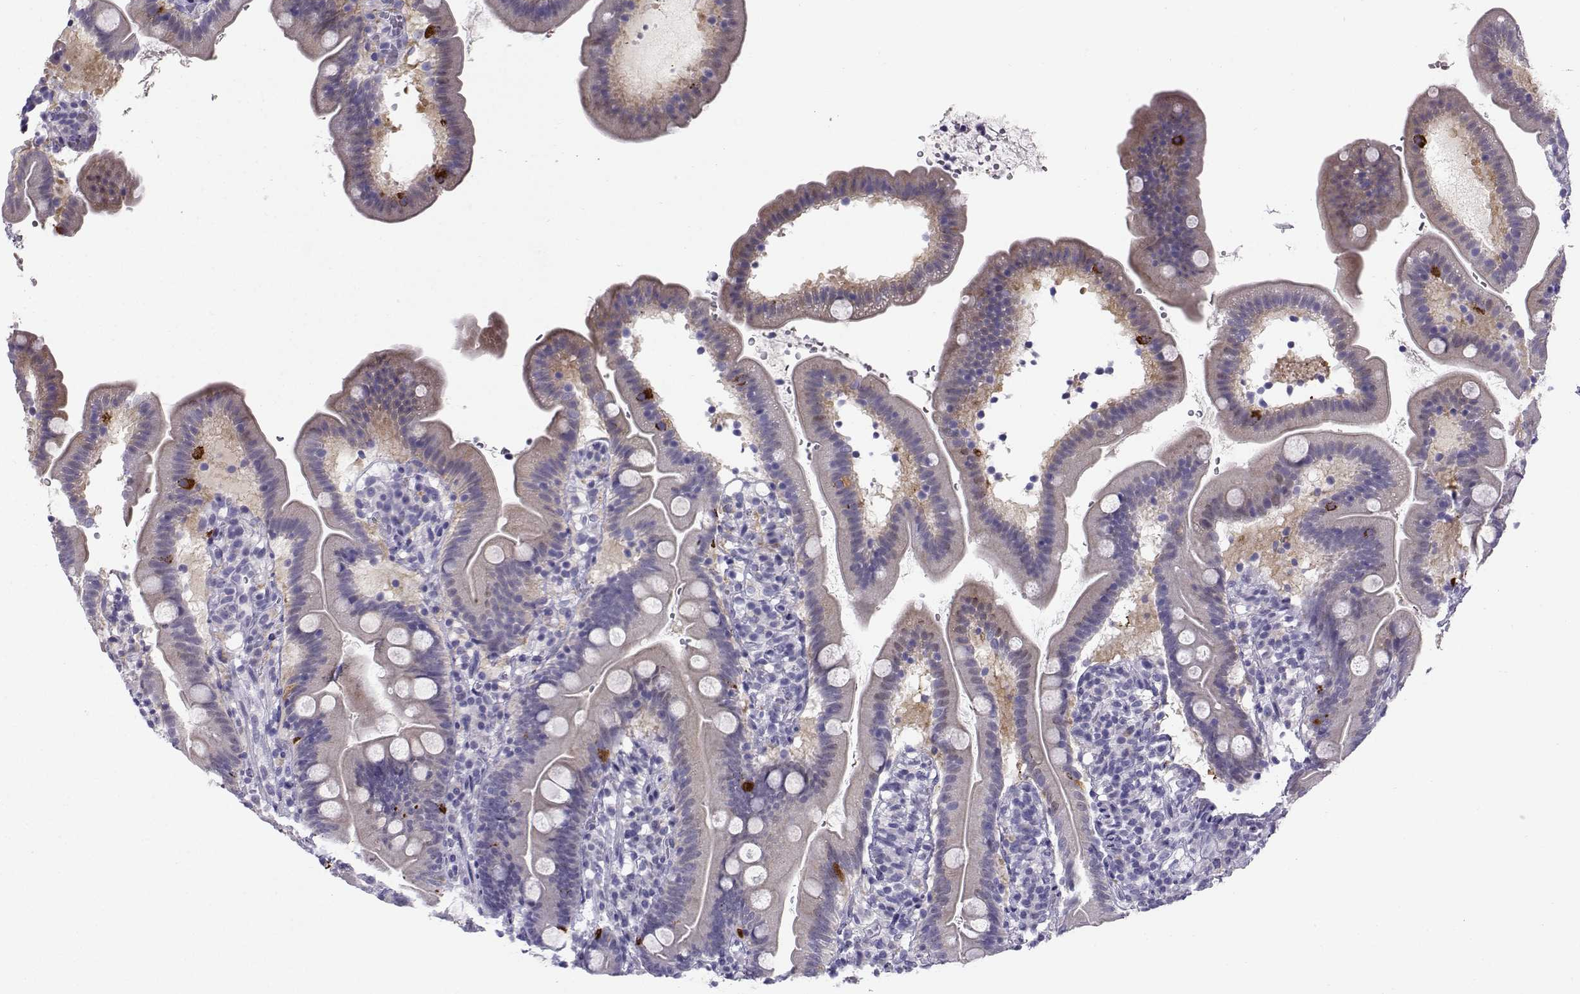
{"staining": {"intensity": "strong", "quantity": "<25%", "location": "cytoplasmic/membranous"}, "tissue": "duodenum", "cell_type": "Glandular cells", "image_type": "normal", "snomed": [{"axis": "morphology", "description": "Normal tissue, NOS"}, {"axis": "topography", "description": "Duodenum"}], "caption": "Immunohistochemical staining of unremarkable duodenum displays strong cytoplasmic/membranous protein expression in approximately <25% of glandular cells. The staining was performed using DAB, with brown indicating positive protein expression. Nuclei are stained blue with hematoxylin.", "gene": "ZBTB8B", "patient": {"sex": "female", "age": 67}}